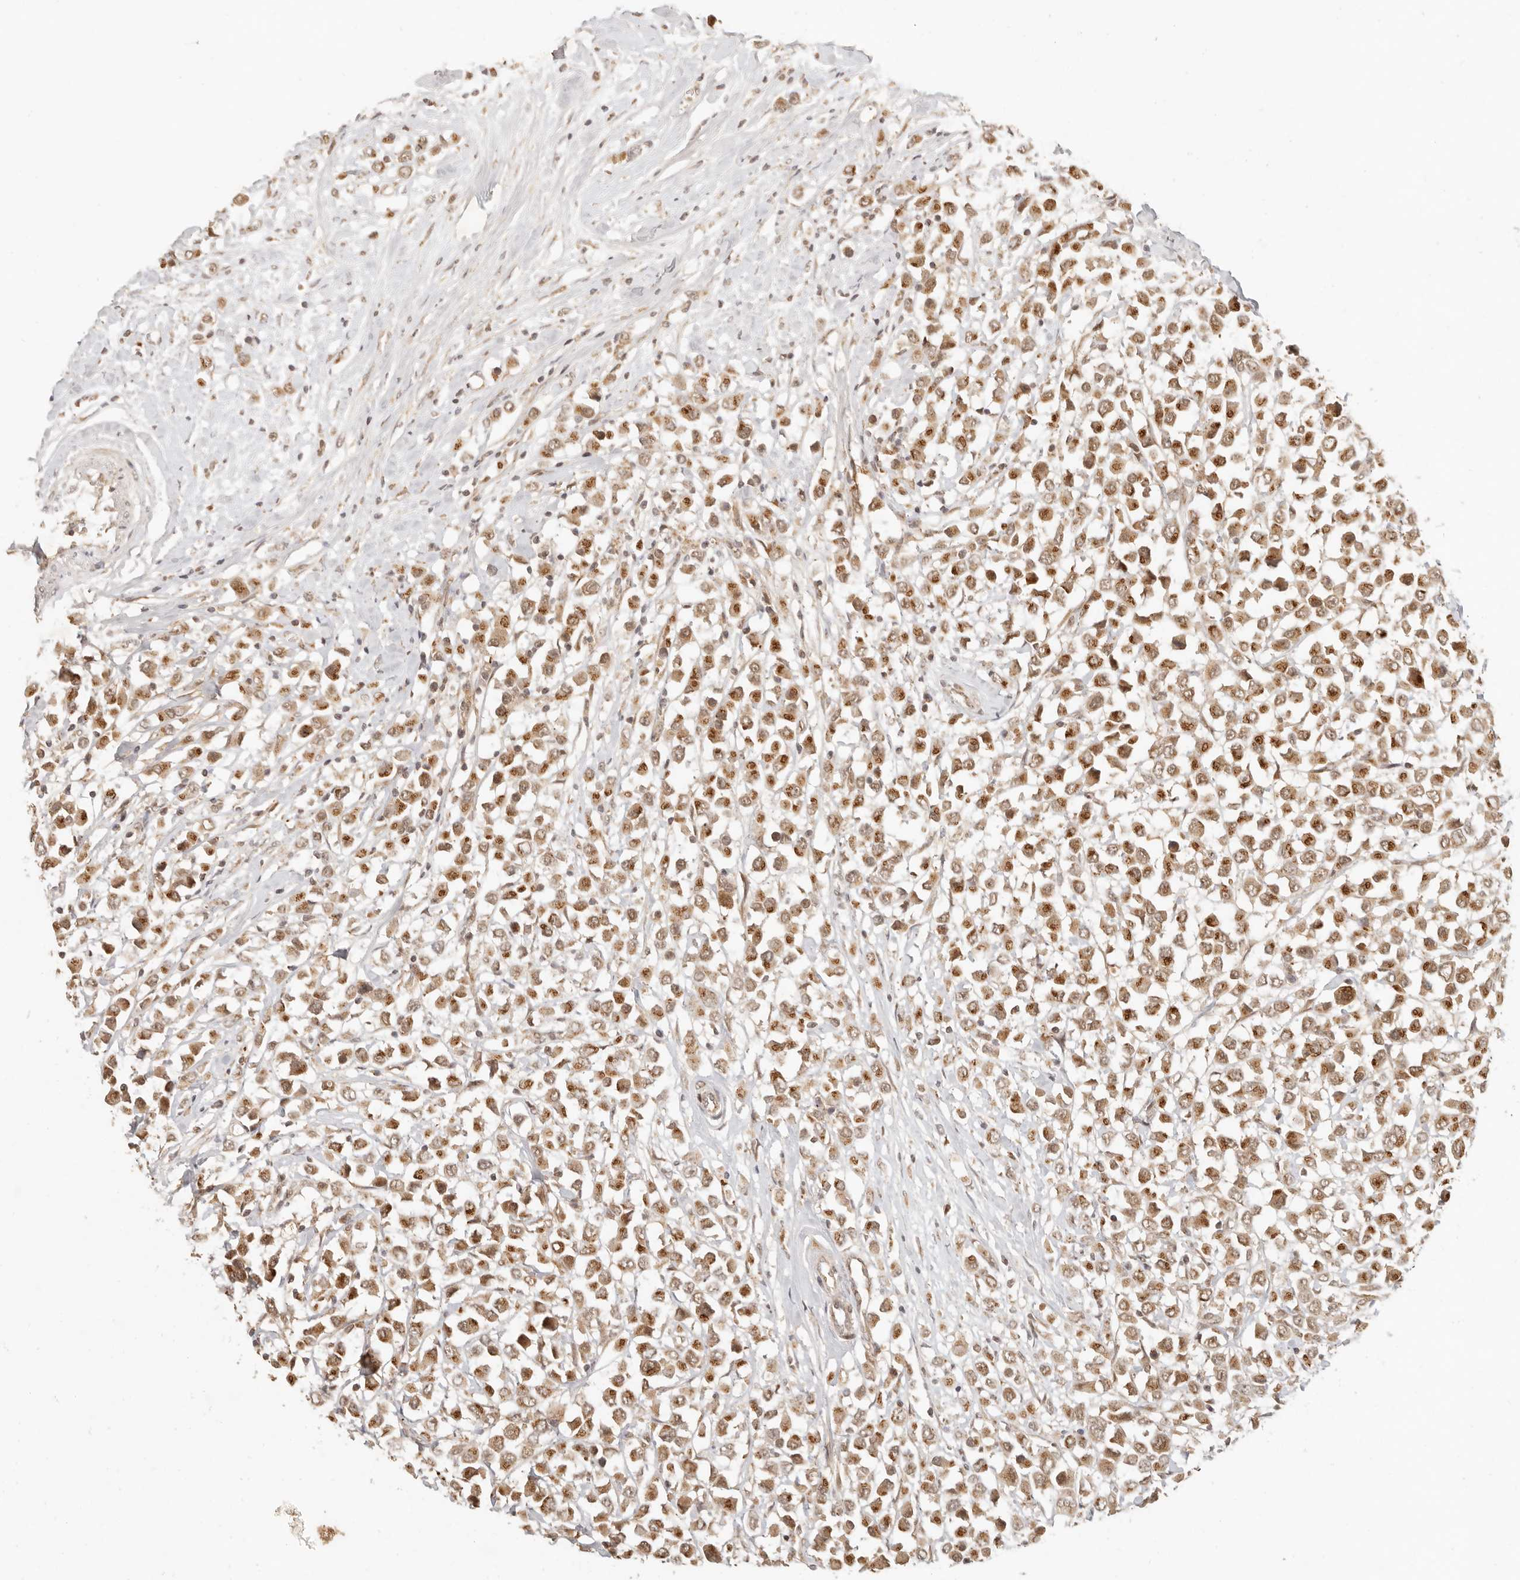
{"staining": {"intensity": "moderate", "quantity": ">75%", "location": "cytoplasmic/membranous,nuclear"}, "tissue": "breast cancer", "cell_type": "Tumor cells", "image_type": "cancer", "snomed": [{"axis": "morphology", "description": "Duct carcinoma"}, {"axis": "topography", "description": "Breast"}], "caption": "An image of infiltrating ductal carcinoma (breast) stained for a protein exhibits moderate cytoplasmic/membranous and nuclear brown staining in tumor cells. The staining is performed using DAB brown chromogen to label protein expression. The nuclei are counter-stained blue using hematoxylin.", "gene": "INTS11", "patient": {"sex": "female", "age": 61}}